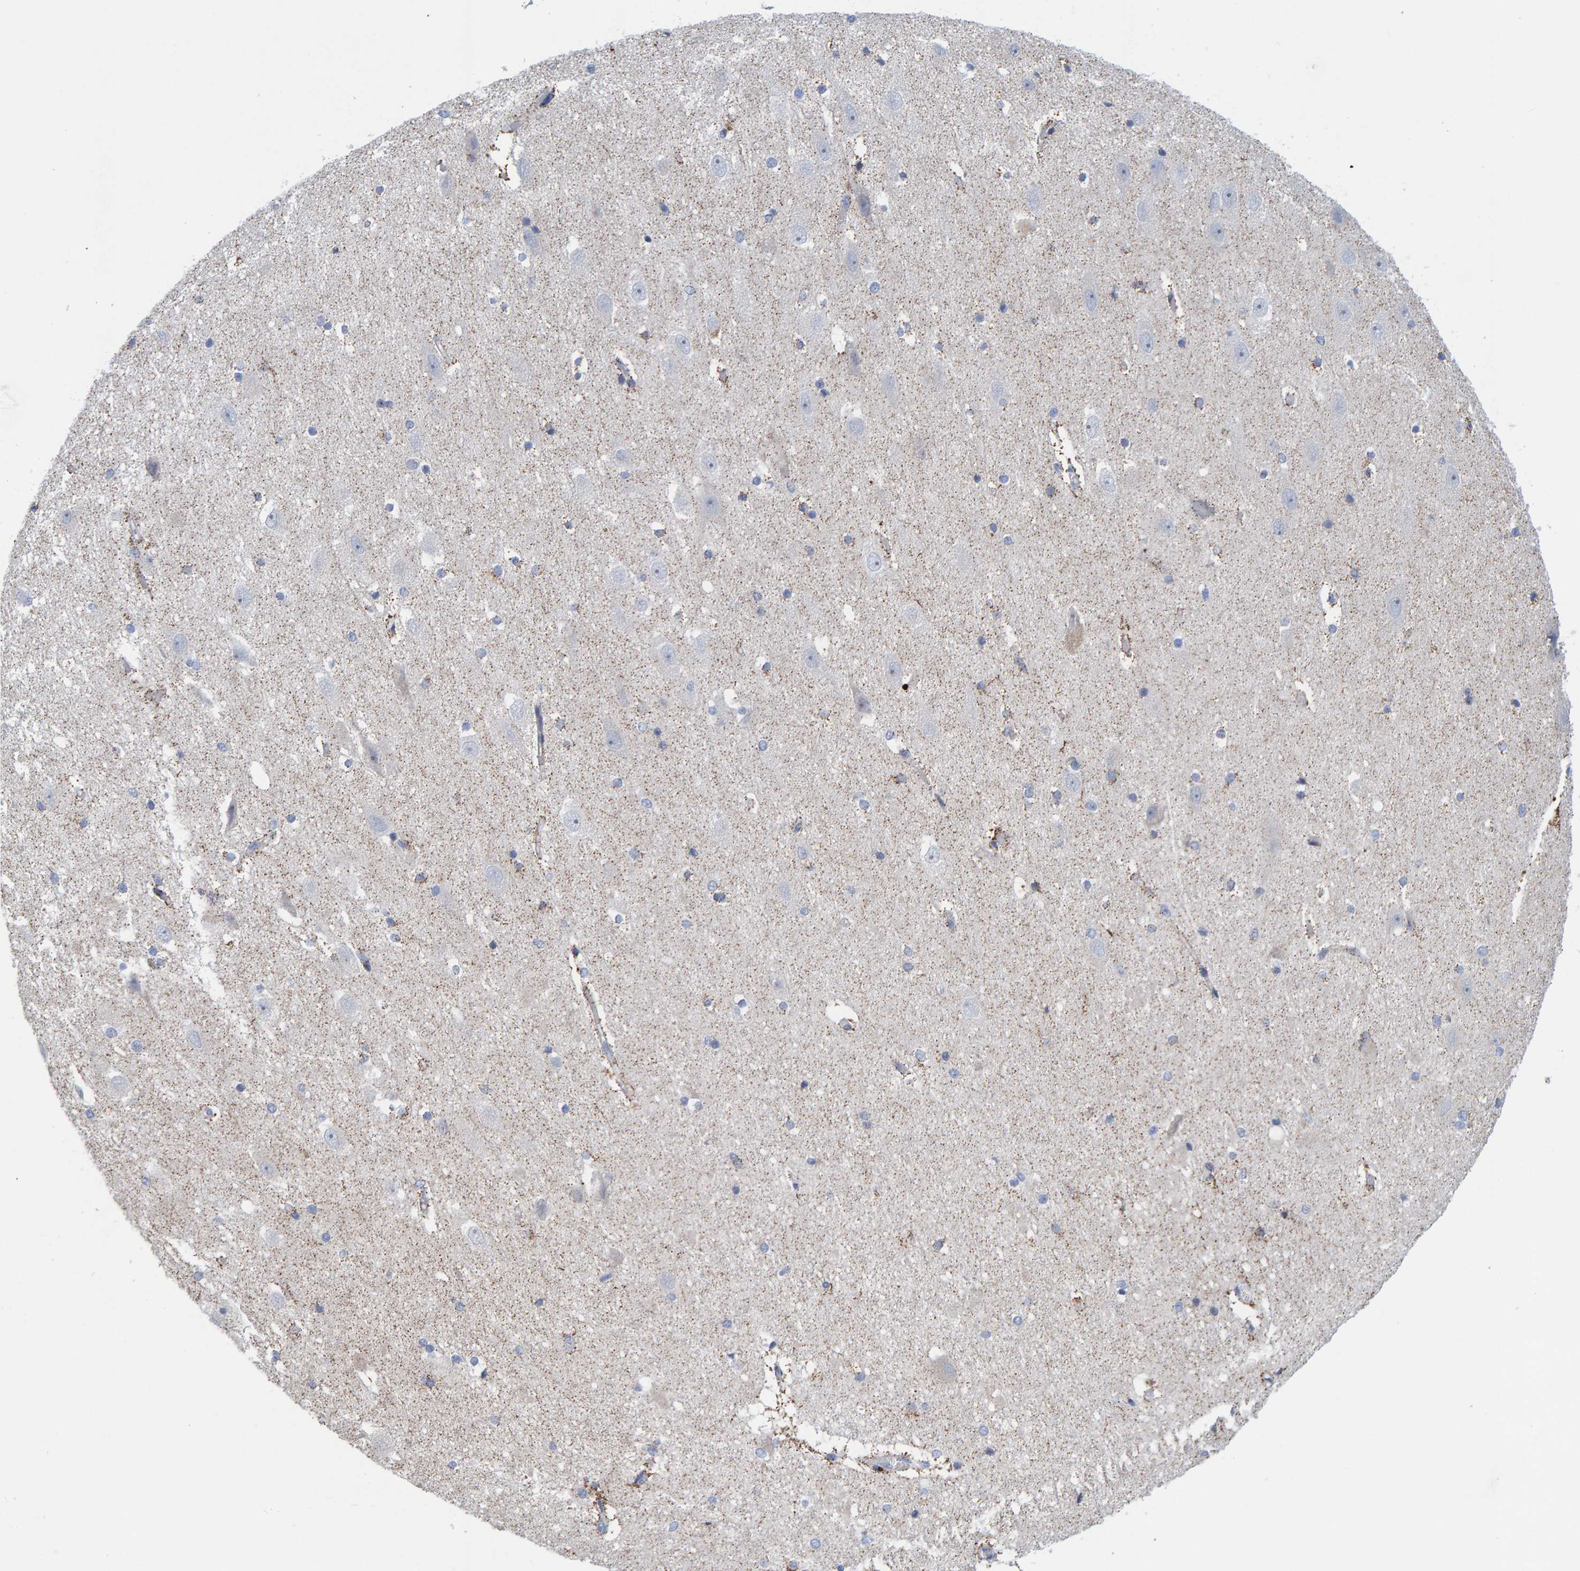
{"staining": {"intensity": "moderate", "quantity": "<25%", "location": "cytoplasmic/membranous"}, "tissue": "hippocampus", "cell_type": "Glial cells", "image_type": "normal", "snomed": [{"axis": "morphology", "description": "Normal tissue, NOS"}, {"axis": "topography", "description": "Hippocampus"}], "caption": "Immunohistochemistry of normal human hippocampus shows low levels of moderate cytoplasmic/membranous positivity in about <25% of glial cells.", "gene": "ZC3H3", "patient": {"sex": "female", "age": 19}}